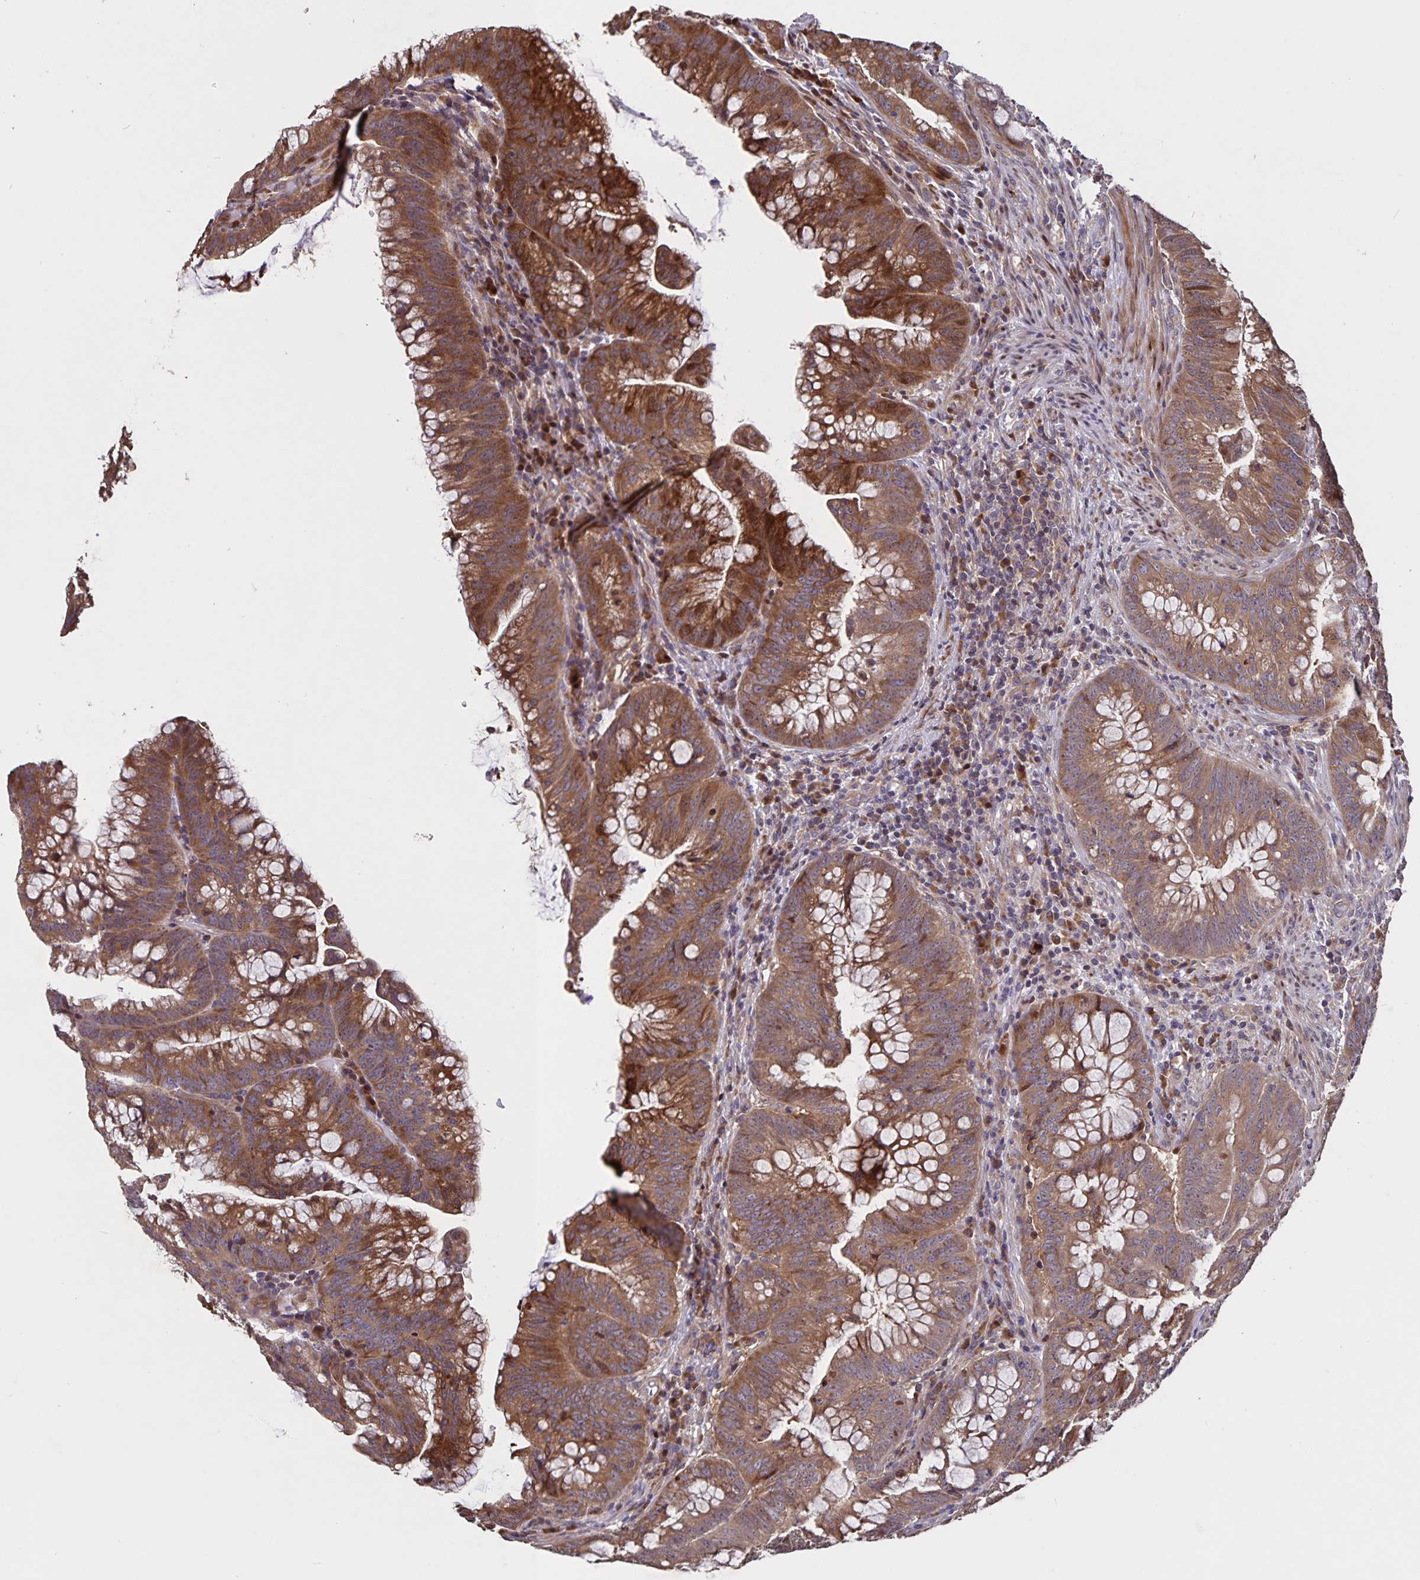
{"staining": {"intensity": "moderate", "quantity": ">75%", "location": "cytoplasmic/membranous"}, "tissue": "colorectal cancer", "cell_type": "Tumor cells", "image_type": "cancer", "snomed": [{"axis": "morphology", "description": "Adenocarcinoma, NOS"}, {"axis": "topography", "description": "Colon"}], "caption": "Moderate cytoplasmic/membranous expression is identified in approximately >75% of tumor cells in colorectal adenocarcinoma.", "gene": "FBXL16", "patient": {"sex": "male", "age": 62}}